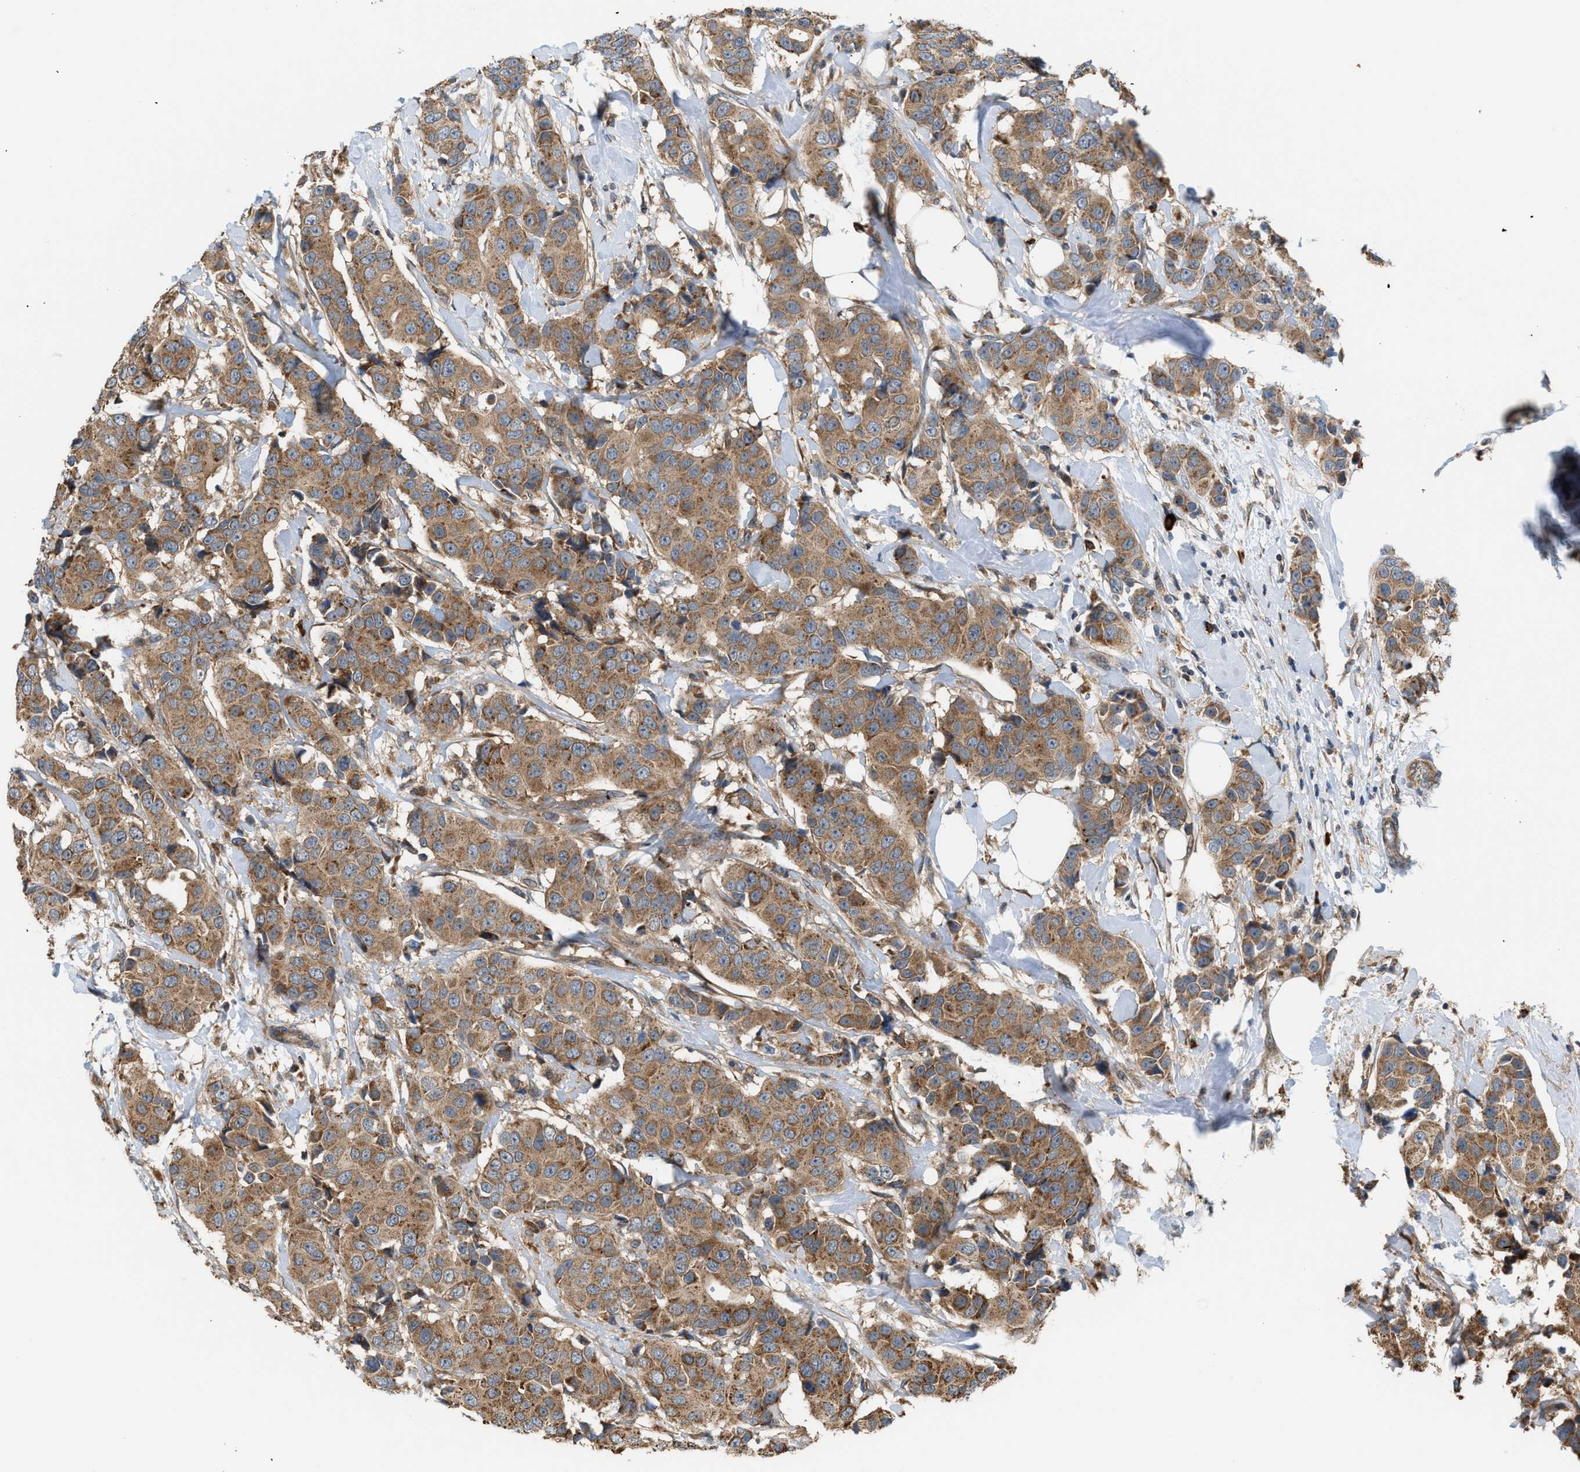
{"staining": {"intensity": "moderate", "quantity": ">75%", "location": "cytoplasmic/membranous"}, "tissue": "breast cancer", "cell_type": "Tumor cells", "image_type": "cancer", "snomed": [{"axis": "morphology", "description": "Normal tissue, NOS"}, {"axis": "morphology", "description": "Duct carcinoma"}, {"axis": "topography", "description": "Breast"}], "caption": "This micrograph demonstrates immunohistochemistry staining of human breast cancer (infiltrating ductal carcinoma), with medium moderate cytoplasmic/membranous expression in about >75% of tumor cells.", "gene": "PDCL", "patient": {"sex": "female", "age": 39}}